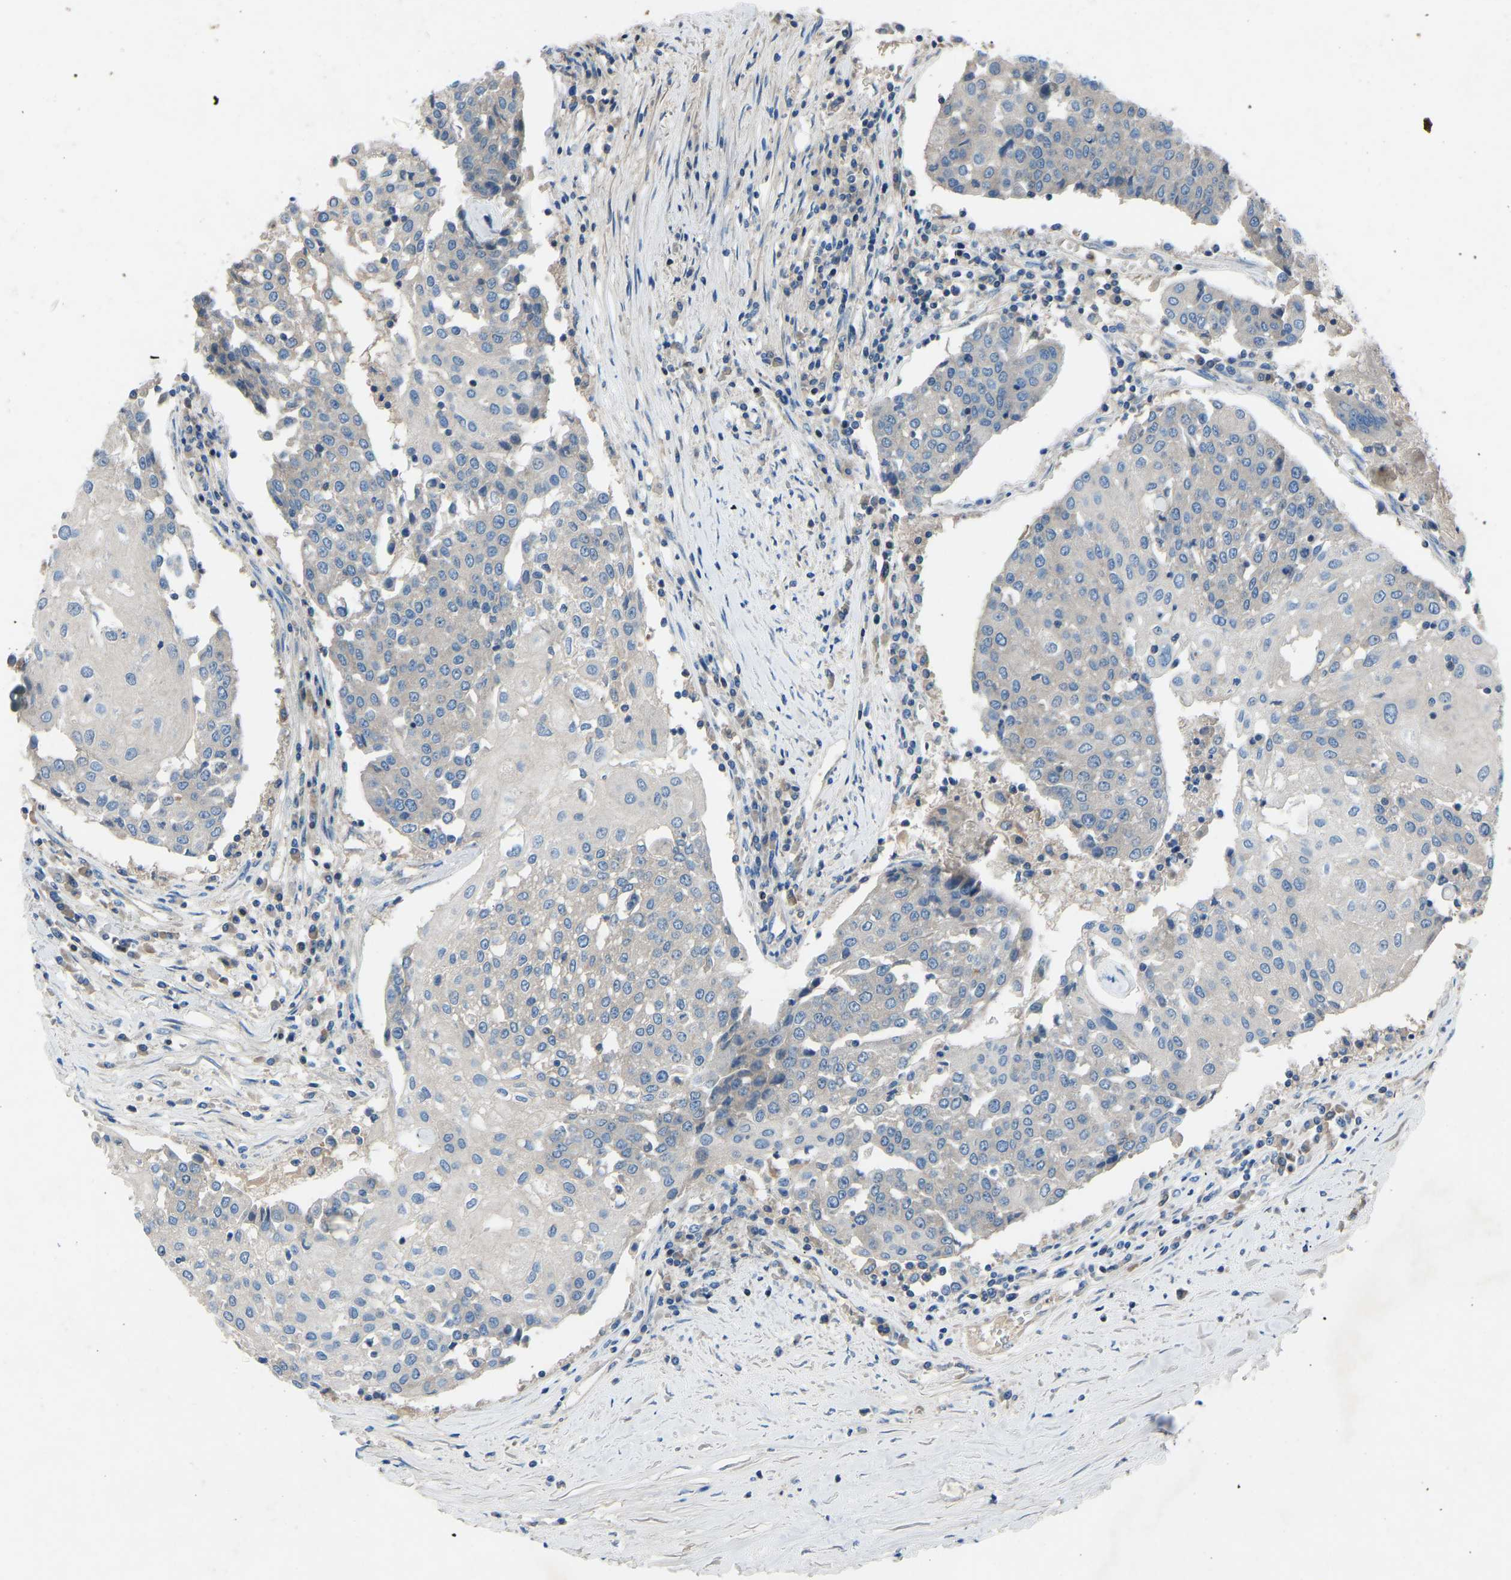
{"staining": {"intensity": "negative", "quantity": "none", "location": "none"}, "tissue": "urothelial cancer", "cell_type": "Tumor cells", "image_type": "cancer", "snomed": [{"axis": "morphology", "description": "Urothelial carcinoma, High grade"}, {"axis": "topography", "description": "Urinary bladder"}], "caption": "Immunohistochemical staining of human urothelial cancer reveals no significant positivity in tumor cells. (DAB (3,3'-diaminobenzidine) immunohistochemistry, high magnification).", "gene": "GRK6", "patient": {"sex": "female", "age": 85}}